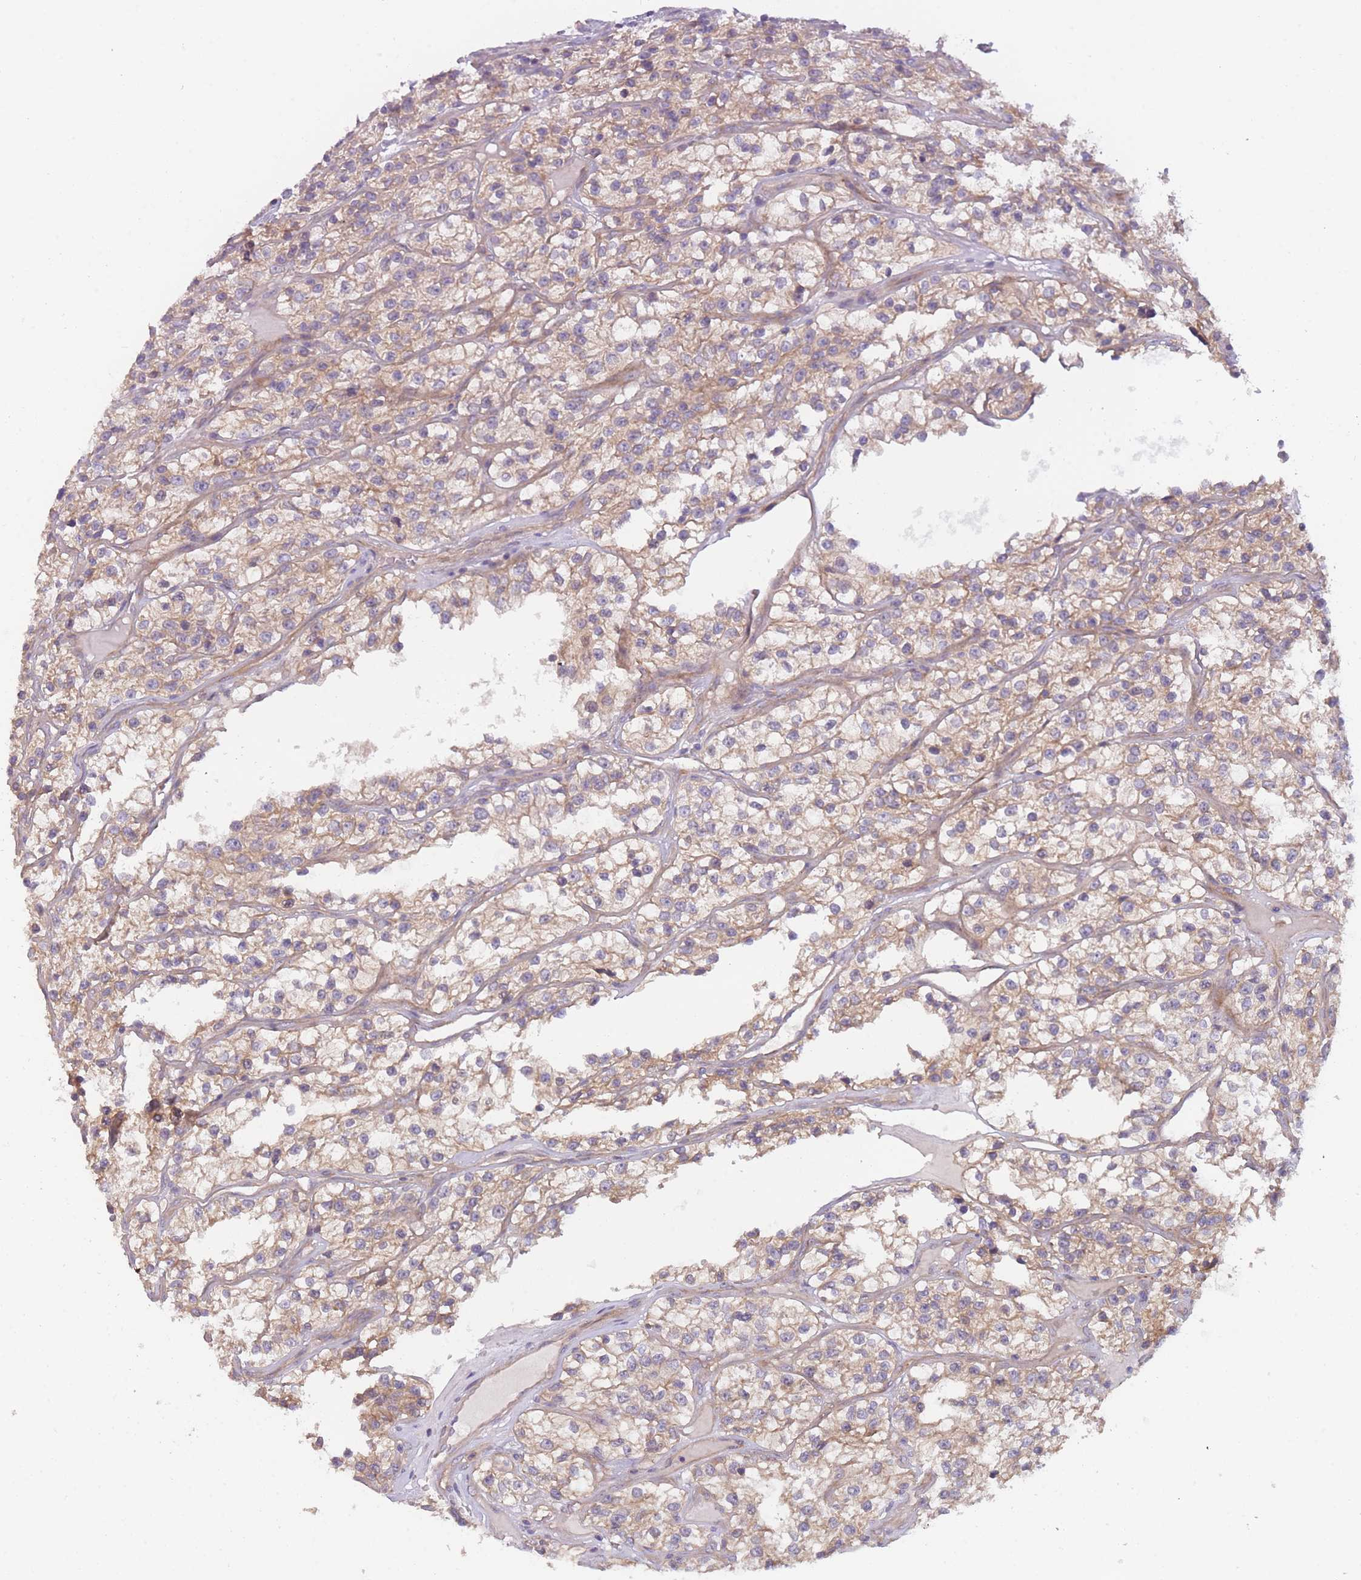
{"staining": {"intensity": "weak", "quantity": ">75%", "location": "cytoplasmic/membranous"}, "tissue": "renal cancer", "cell_type": "Tumor cells", "image_type": "cancer", "snomed": [{"axis": "morphology", "description": "Adenocarcinoma, NOS"}, {"axis": "topography", "description": "Kidney"}], "caption": "IHC micrograph of neoplastic tissue: human renal cancer stained using immunohistochemistry reveals low levels of weak protein expression localized specifically in the cytoplasmic/membranous of tumor cells, appearing as a cytoplasmic/membranous brown color.", "gene": "WDR93", "patient": {"sex": "female", "age": 57}}